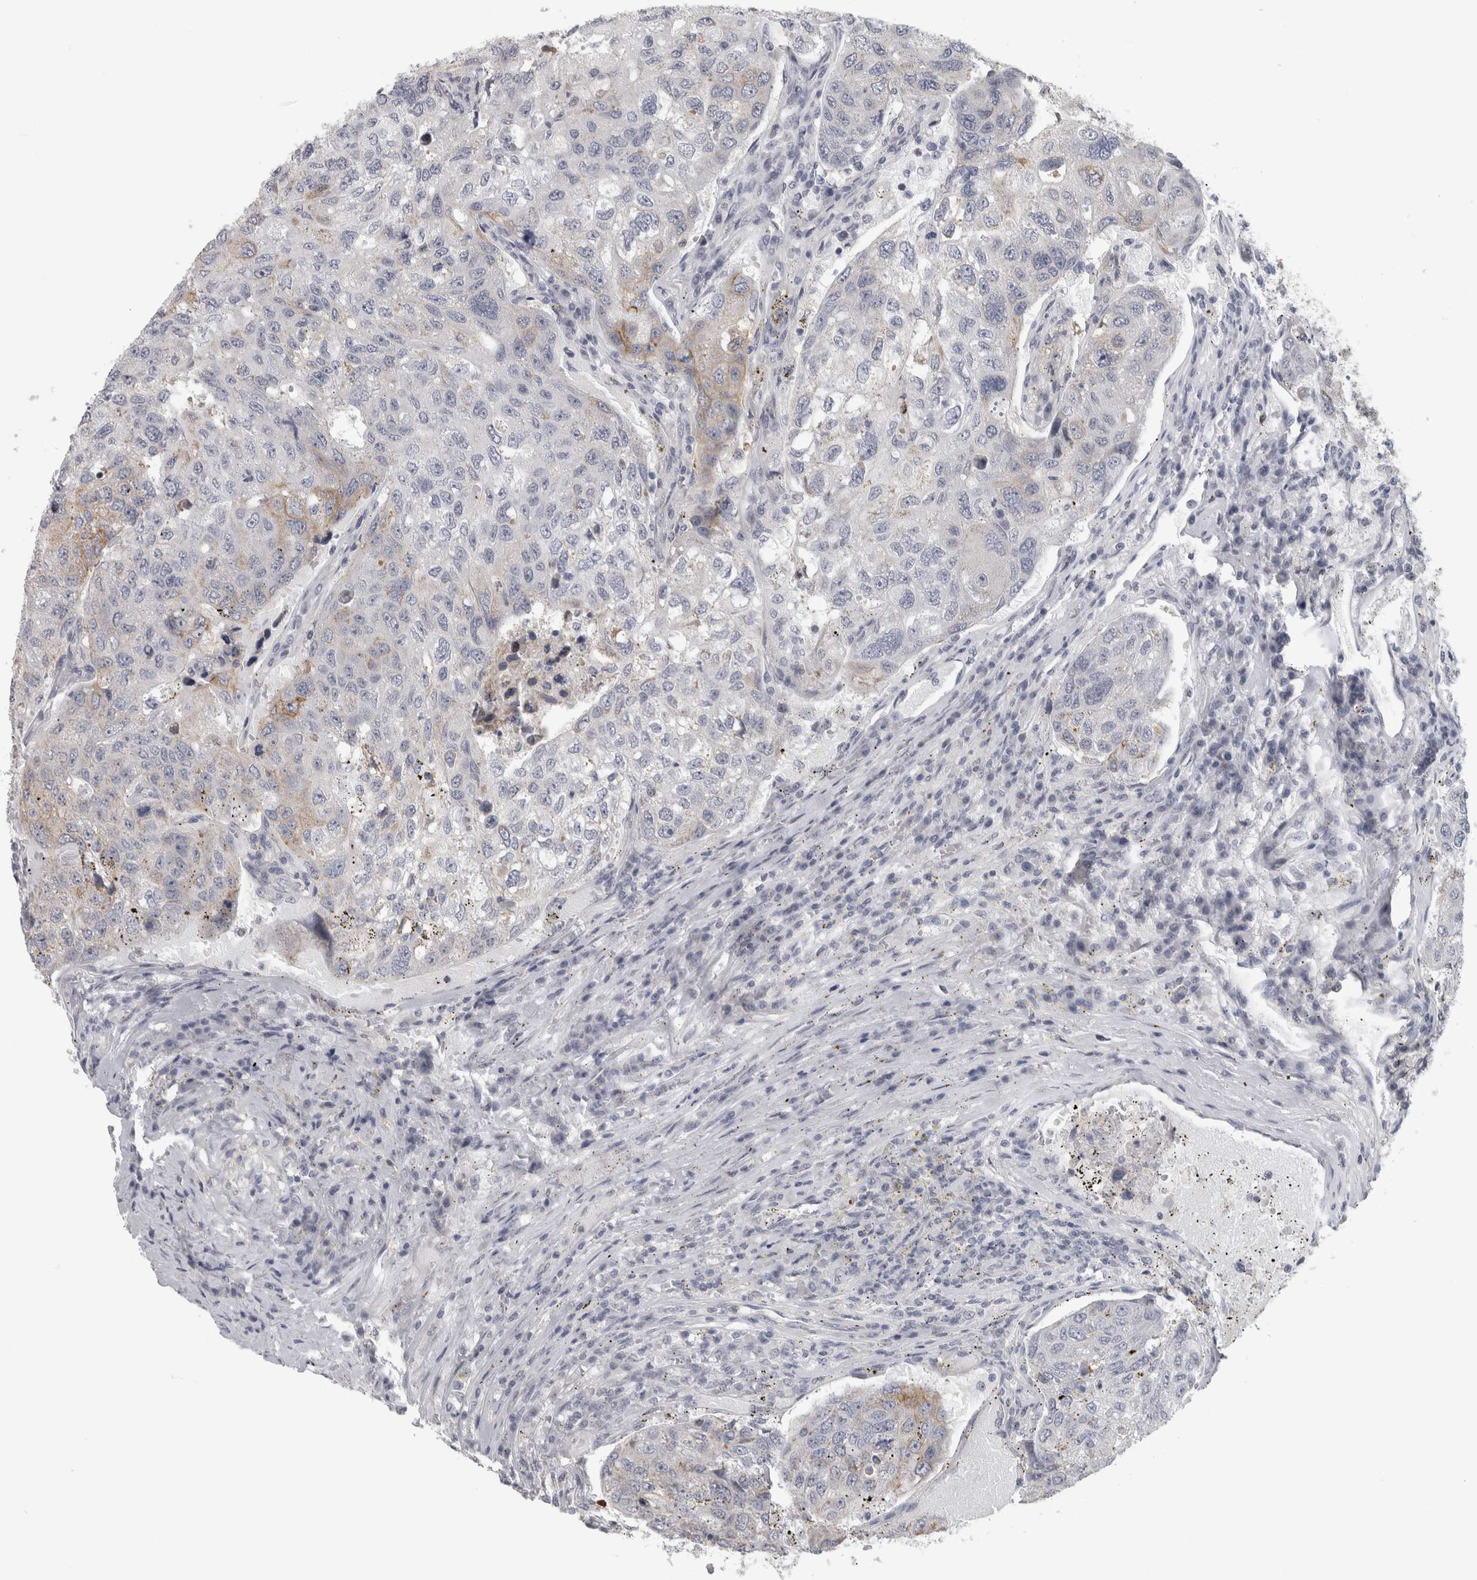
{"staining": {"intensity": "weak", "quantity": "<25%", "location": "cytoplasmic/membranous"}, "tissue": "urothelial cancer", "cell_type": "Tumor cells", "image_type": "cancer", "snomed": [{"axis": "morphology", "description": "Urothelial carcinoma, High grade"}, {"axis": "topography", "description": "Lymph node"}, {"axis": "topography", "description": "Urinary bladder"}], "caption": "Tumor cells show no significant positivity in urothelial cancer.", "gene": "PTPRN2", "patient": {"sex": "male", "age": 51}}